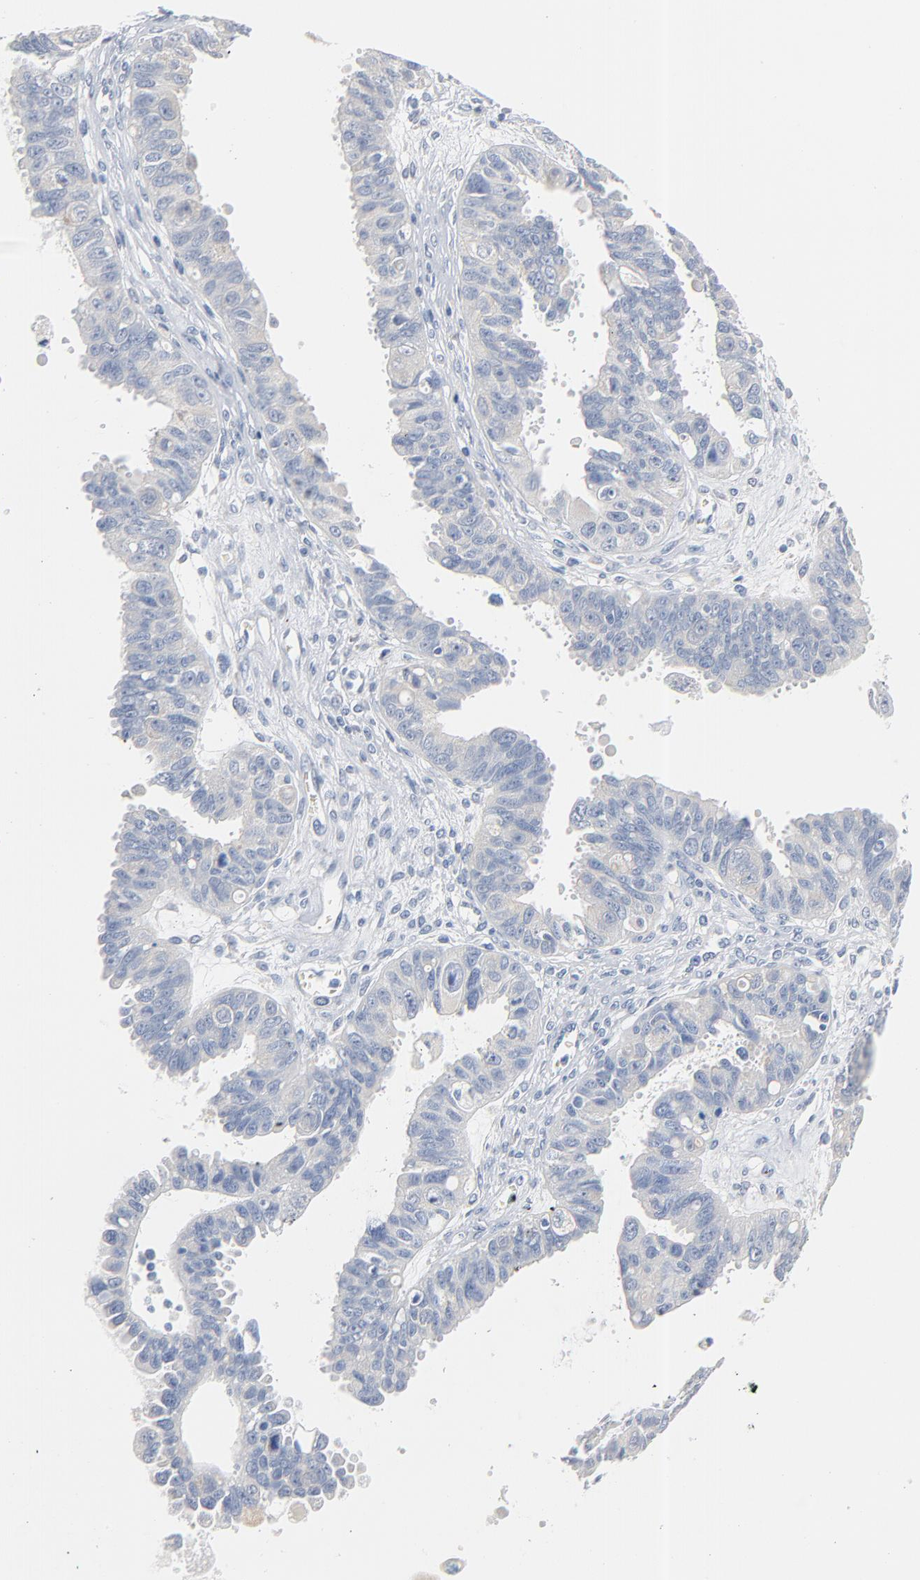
{"staining": {"intensity": "moderate", "quantity": "<25%", "location": "cytoplasmic/membranous"}, "tissue": "ovarian cancer", "cell_type": "Tumor cells", "image_type": "cancer", "snomed": [{"axis": "morphology", "description": "Carcinoma, endometroid"}, {"axis": "topography", "description": "Ovary"}], "caption": "Protein staining by IHC reveals moderate cytoplasmic/membranous staining in about <25% of tumor cells in ovarian cancer.", "gene": "IFT43", "patient": {"sex": "female", "age": 85}}